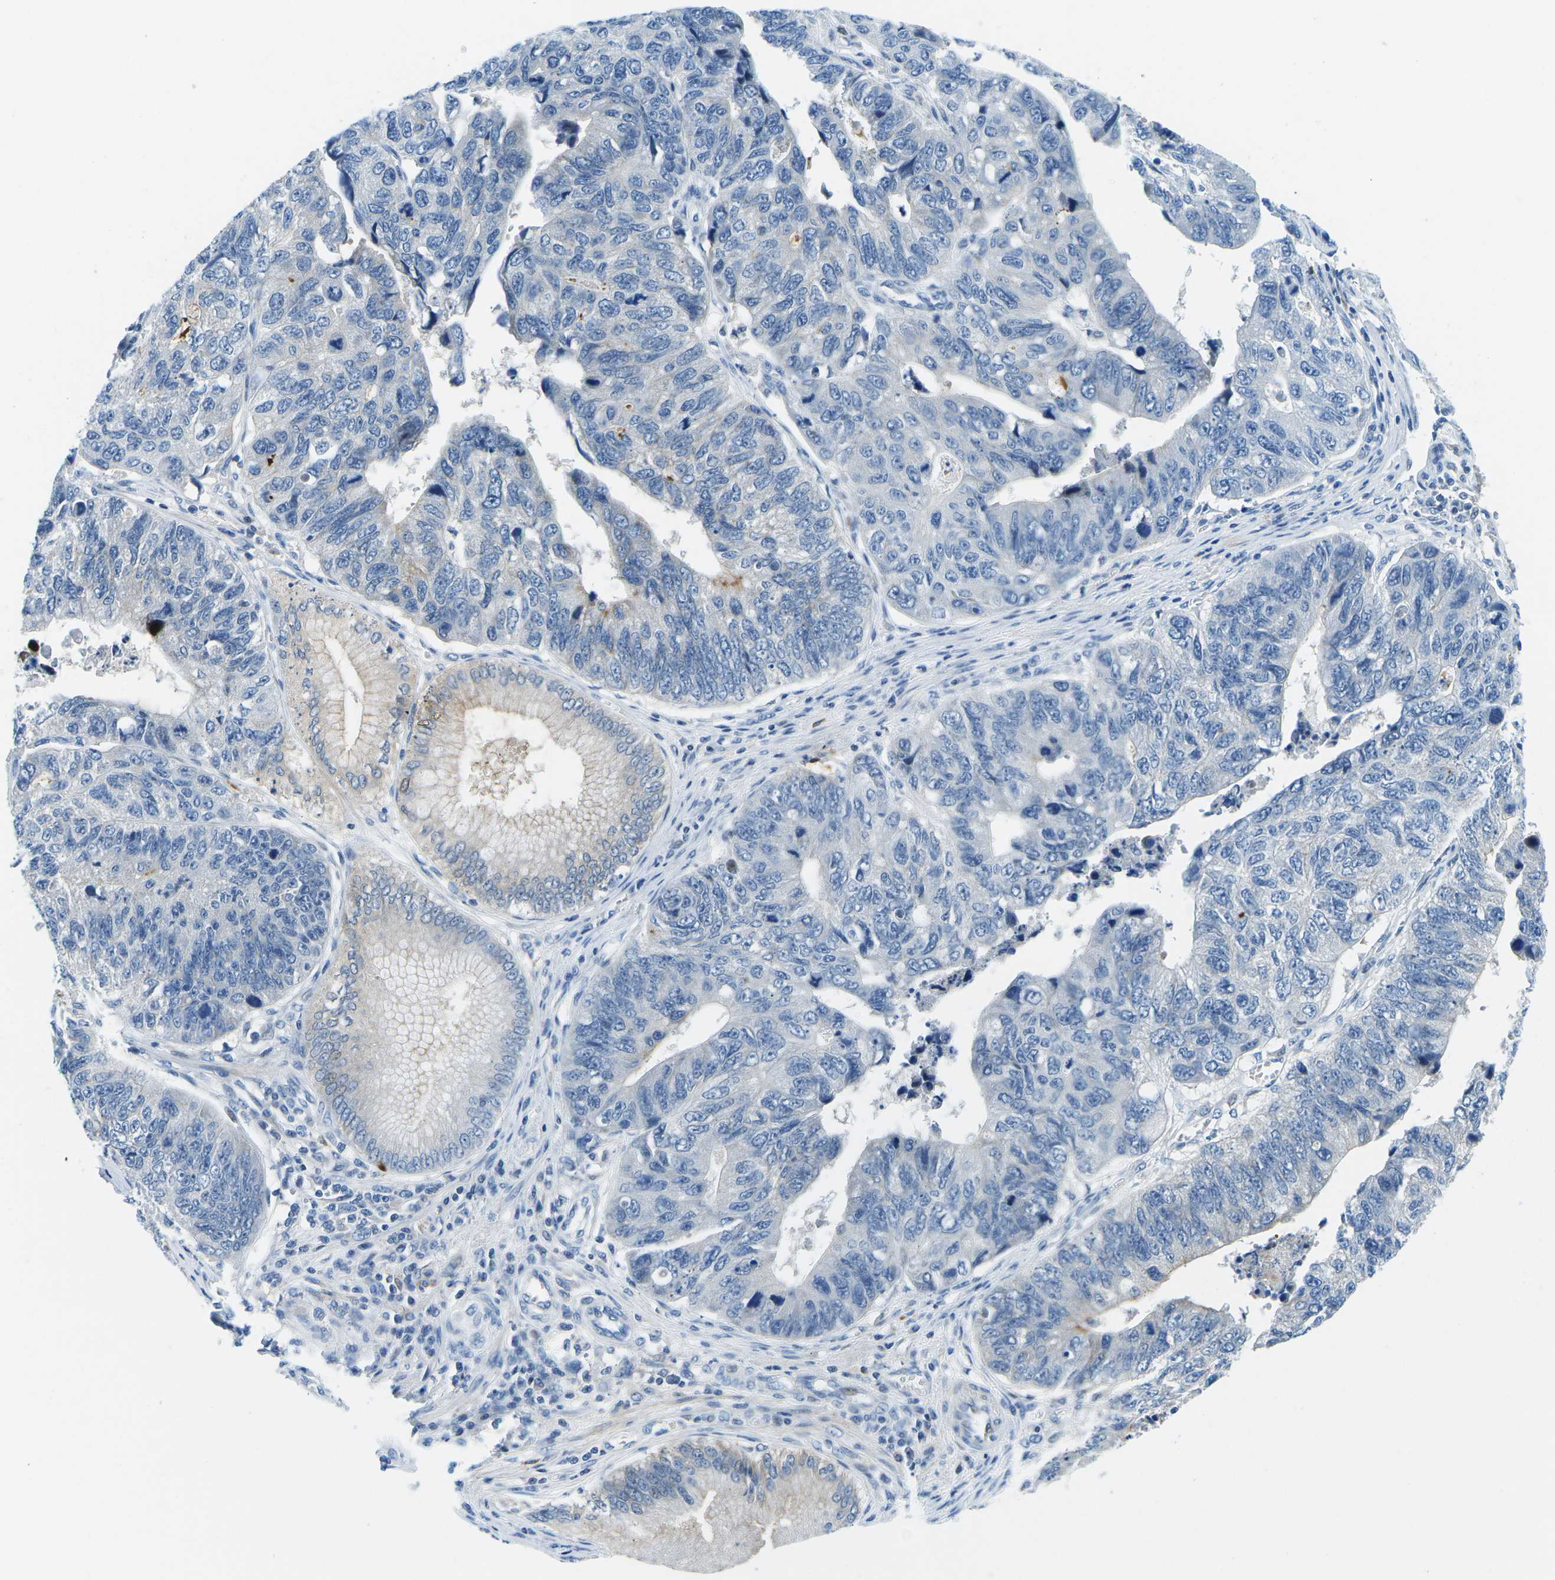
{"staining": {"intensity": "weak", "quantity": "<25%", "location": "cytoplasmic/membranous"}, "tissue": "stomach cancer", "cell_type": "Tumor cells", "image_type": "cancer", "snomed": [{"axis": "morphology", "description": "Adenocarcinoma, NOS"}, {"axis": "topography", "description": "Stomach"}], "caption": "Human stomach adenocarcinoma stained for a protein using immunohistochemistry (IHC) demonstrates no expression in tumor cells.", "gene": "CFB", "patient": {"sex": "male", "age": 59}}